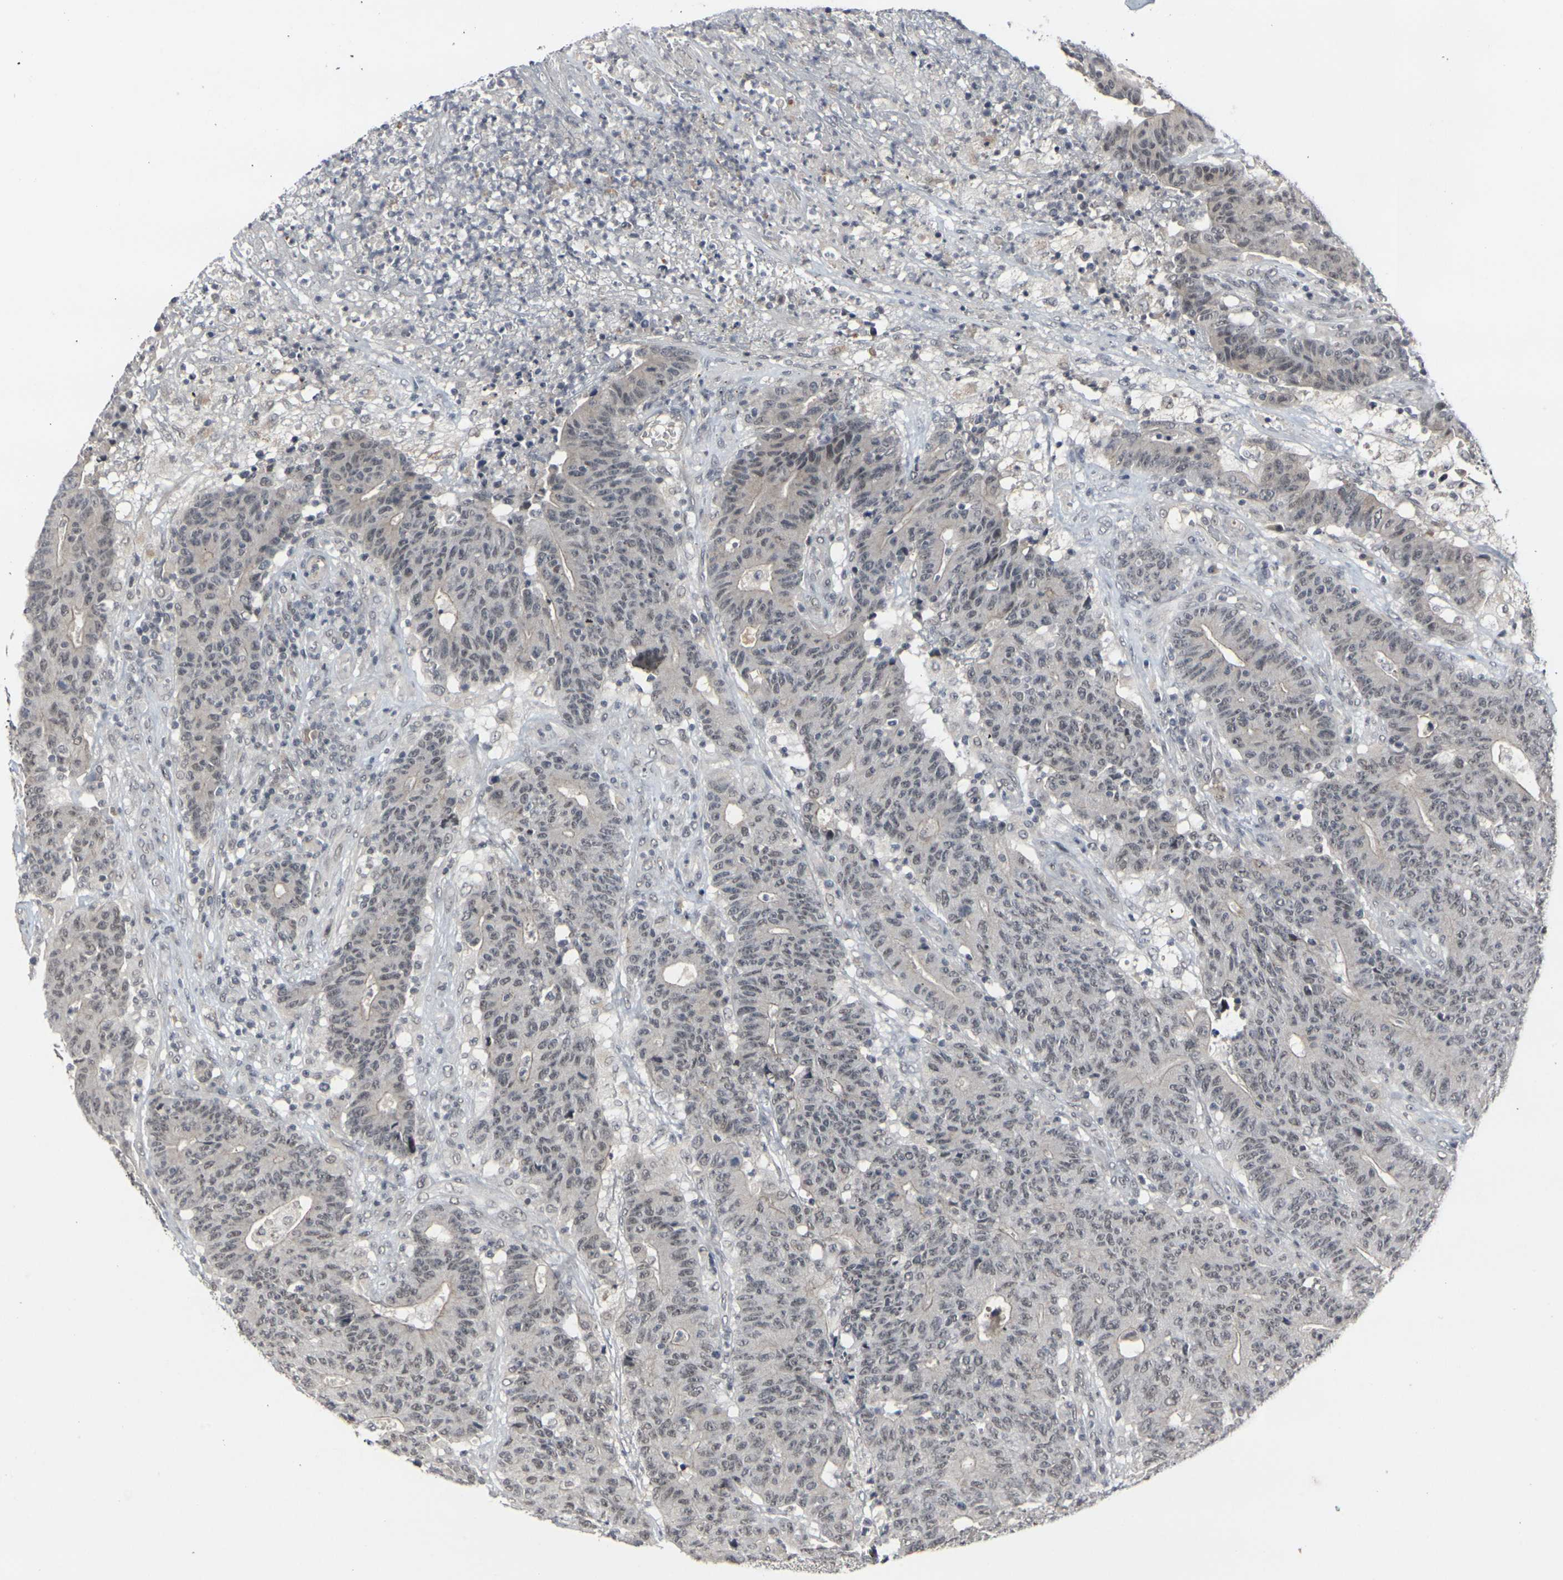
{"staining": {"intensity": "negative", "quantity": "none", "location": "none"}, "tissue": "colorectal cancer", "cell_type": "Tumor cells", "image_type": "cancer", "snomed": [{"axis": "morphology", "description": "Normal tissue, NOS"}, {"axis": "morphology", "description": "Adenocarcinoma, NOS"}, {"axis": "topography", "description": "Colon"}], "caption": "A photomicrograph of human colorectal cancer (adenocarcinoma) is negative for staining in tumor cells.", "gene": "GPR19", "patient": {"sex": "female", "age": 75}}